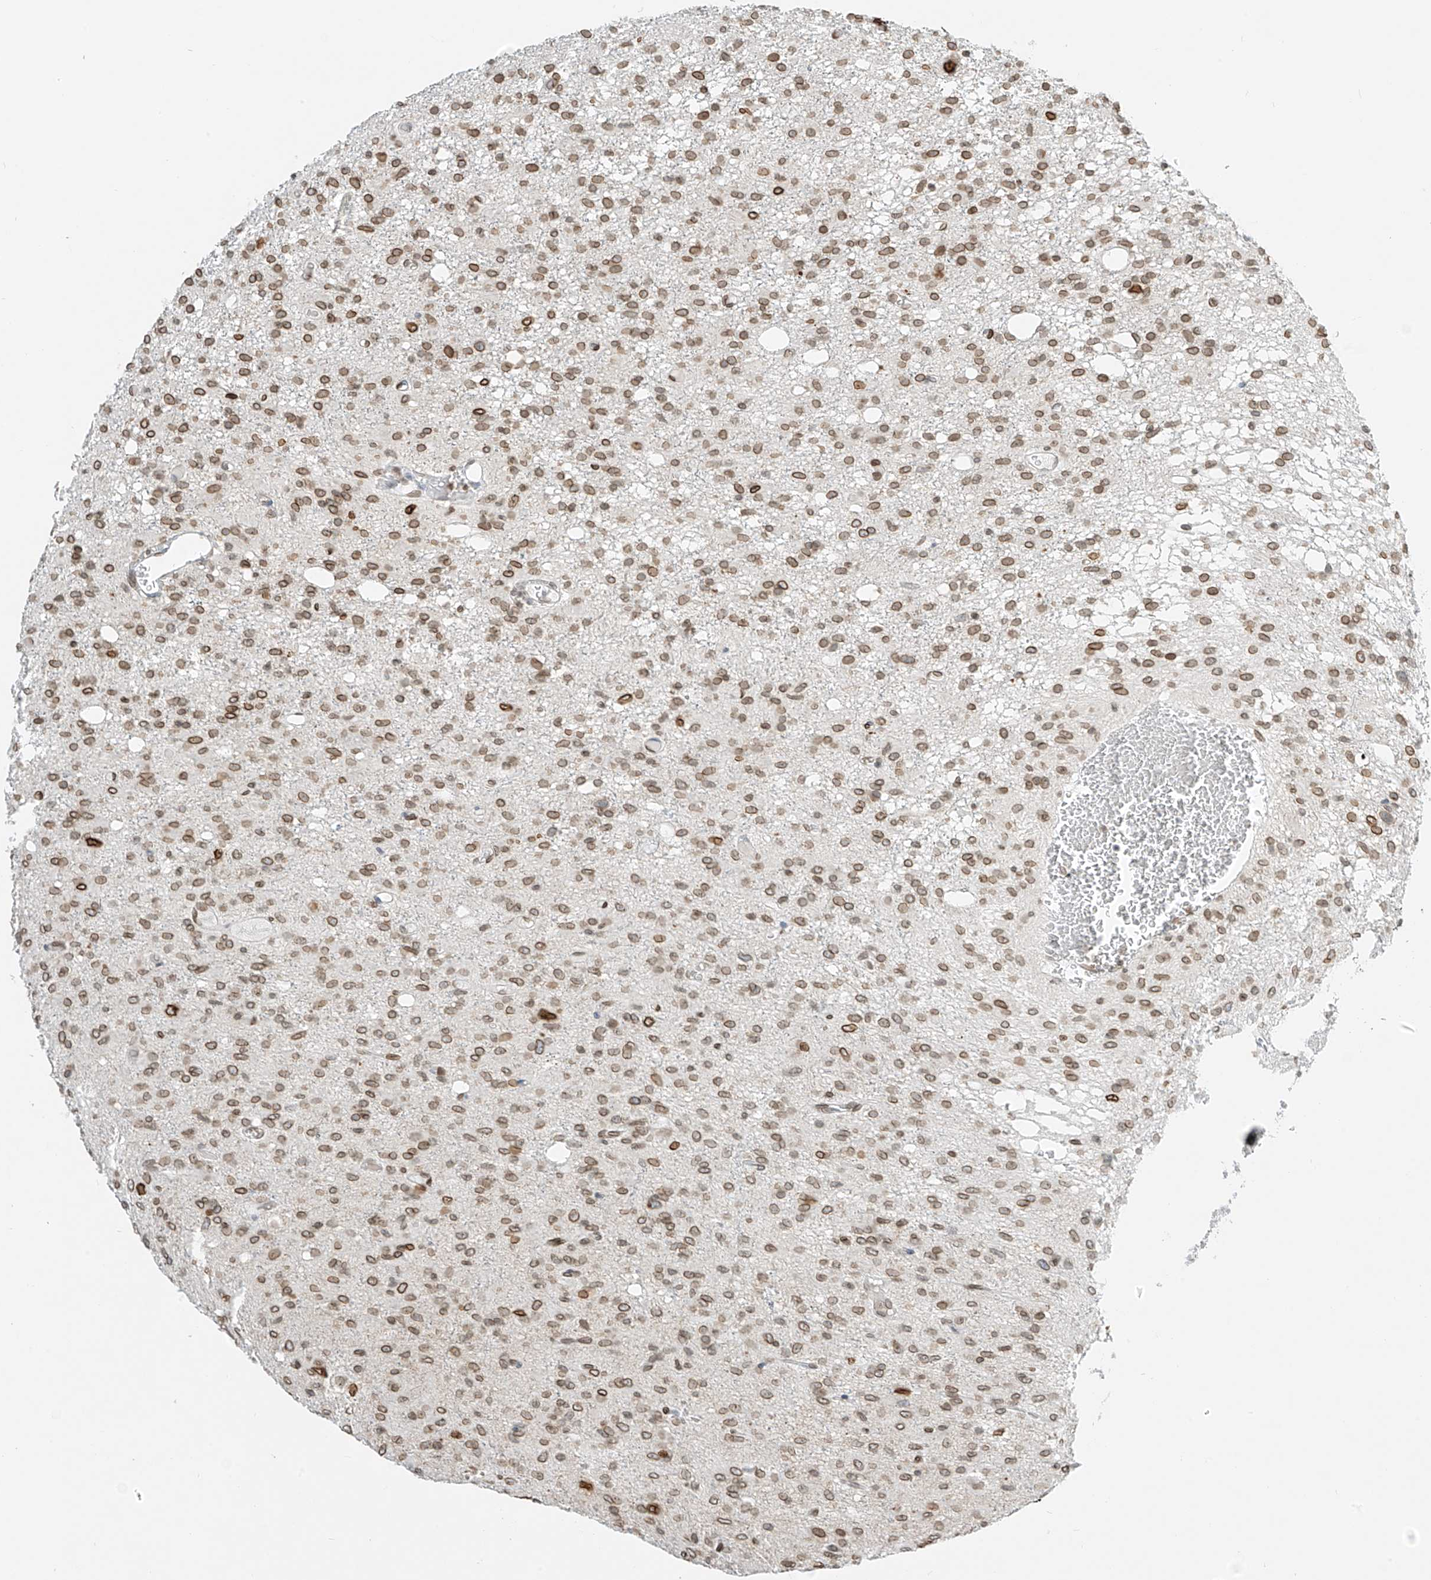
{"staining": {"intensity": "moderate", "quantity": ">75%", "location": "cytoplasmic/membranous,nuclear"}, "tissue": "glioma", "cell_type": "Tumor cells", "image_type": "cancer", "snomed": [{"axis": "morphology", "description": "Glioma, malignant, High grade"}, {"axis": "topography", "description": "Brain"}], "caption": "Malignant high-grade glioma stained with immunohistochemistry demonstrates moderate cytoplasmic/membranous and nuclear positivity in approximately >75% of tumor cells. (DAB (3,3'-diaminobenzidine) IHC with brightfield microscopy, high magnification).", "gene": "SAMD15", "patient": {"sex": "female", "age": 59}}